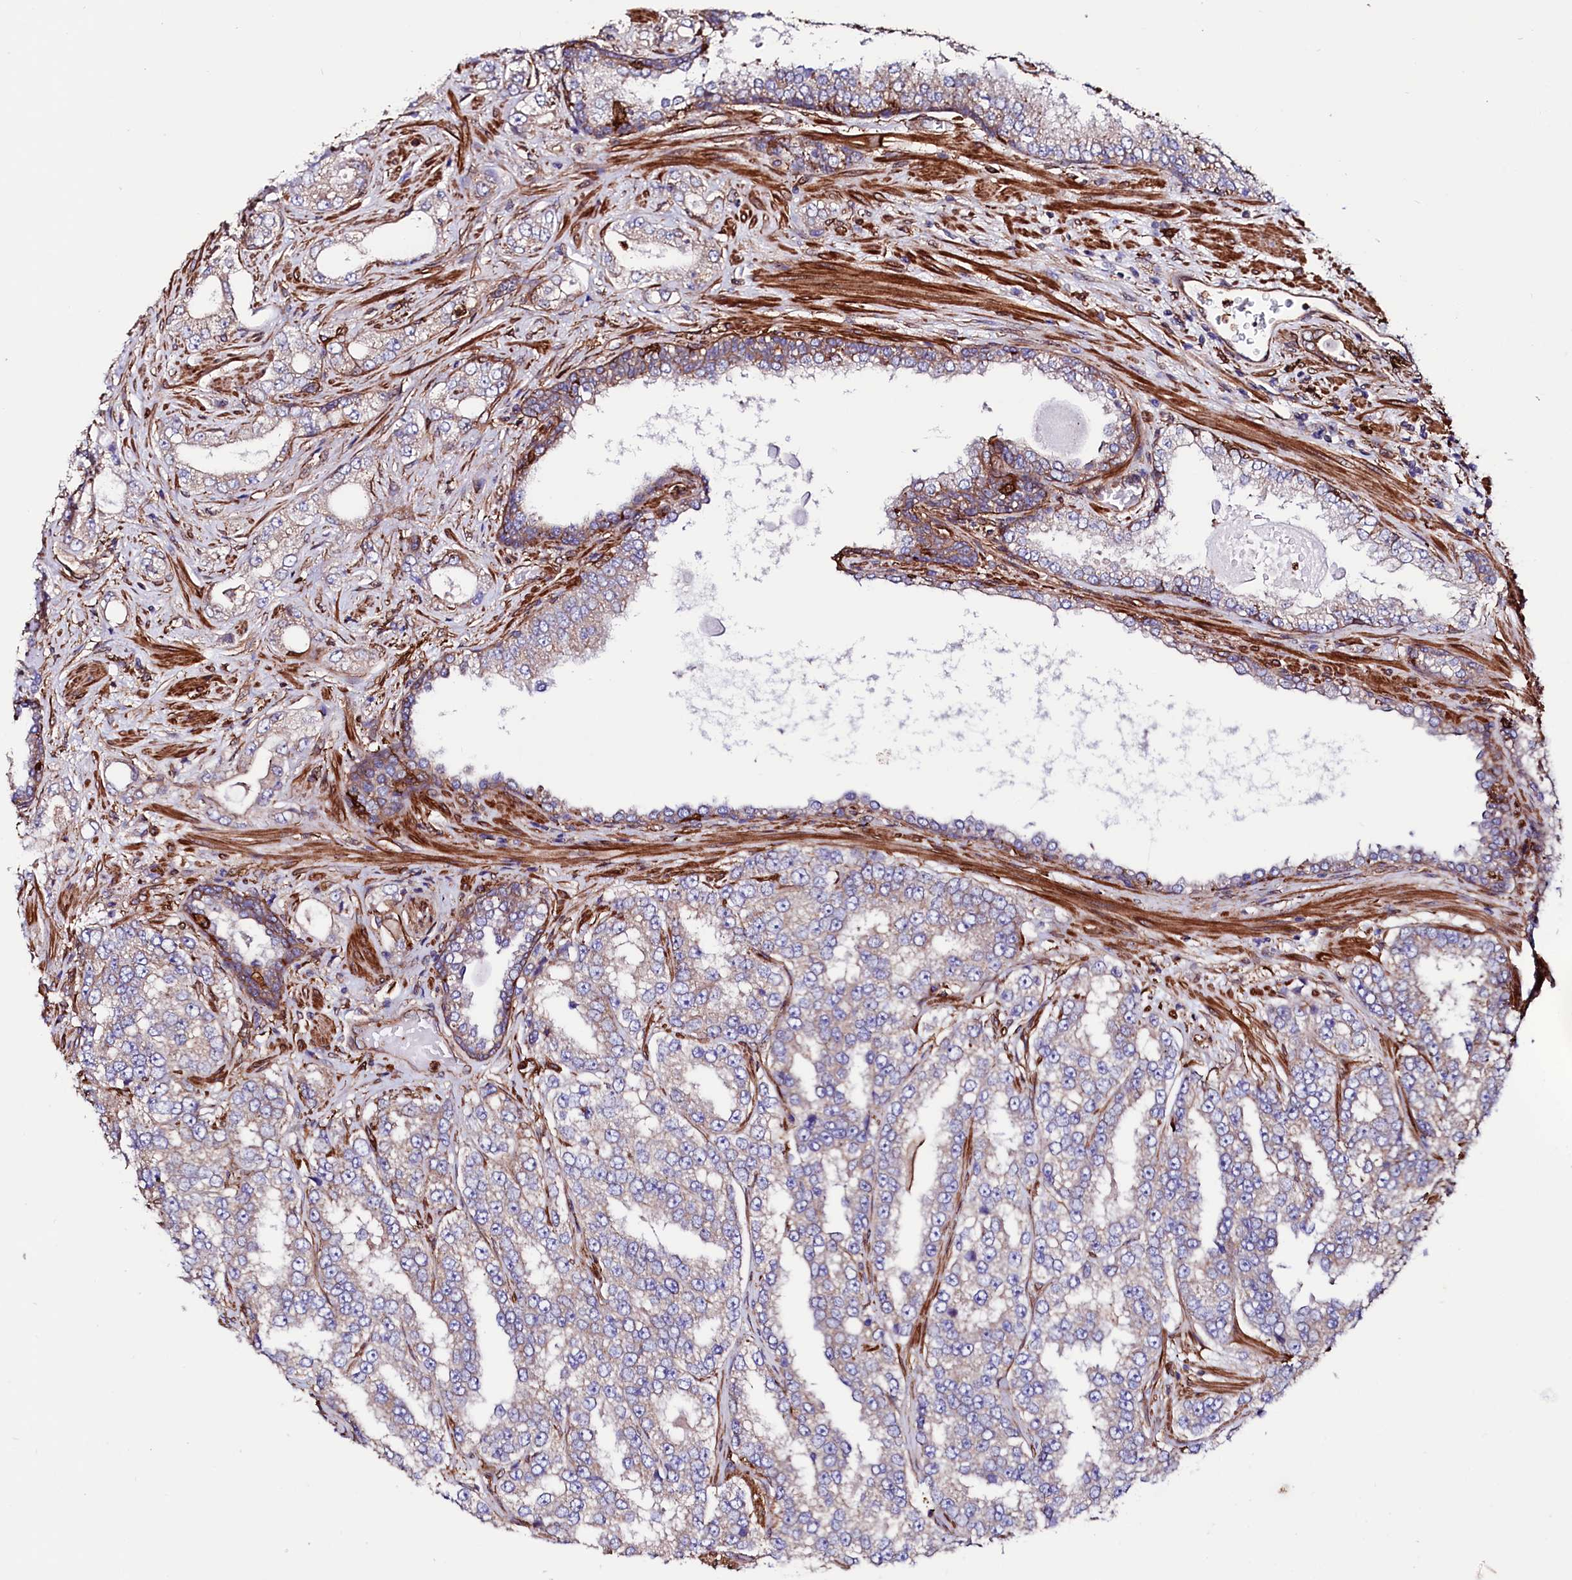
{"staining": {"intensity": "weak", "quantity": ">75%", "location": "cytoplasmic/membranous"}, "tissue": "prostate cancer", "cell_type": "Tumor cells", "image_type": "cancer", "snomed": [{"axis": "morphology", "description": "Normal tissue, NOS"}, {"axis": "morphology", "description": "Adenocarcinoma, High grade"}, {"axis": "topography", "description": "Prostate"}], "caption": "Weak cytoplasmic/membranous staining for a protein is appreciated in about >75% of tumor cells of high-grade adenocarcinoma (prostate) using immunohistochemistry.", "gene": "STAMBPL1", "patient": {"sex": "male", "age": 83}}